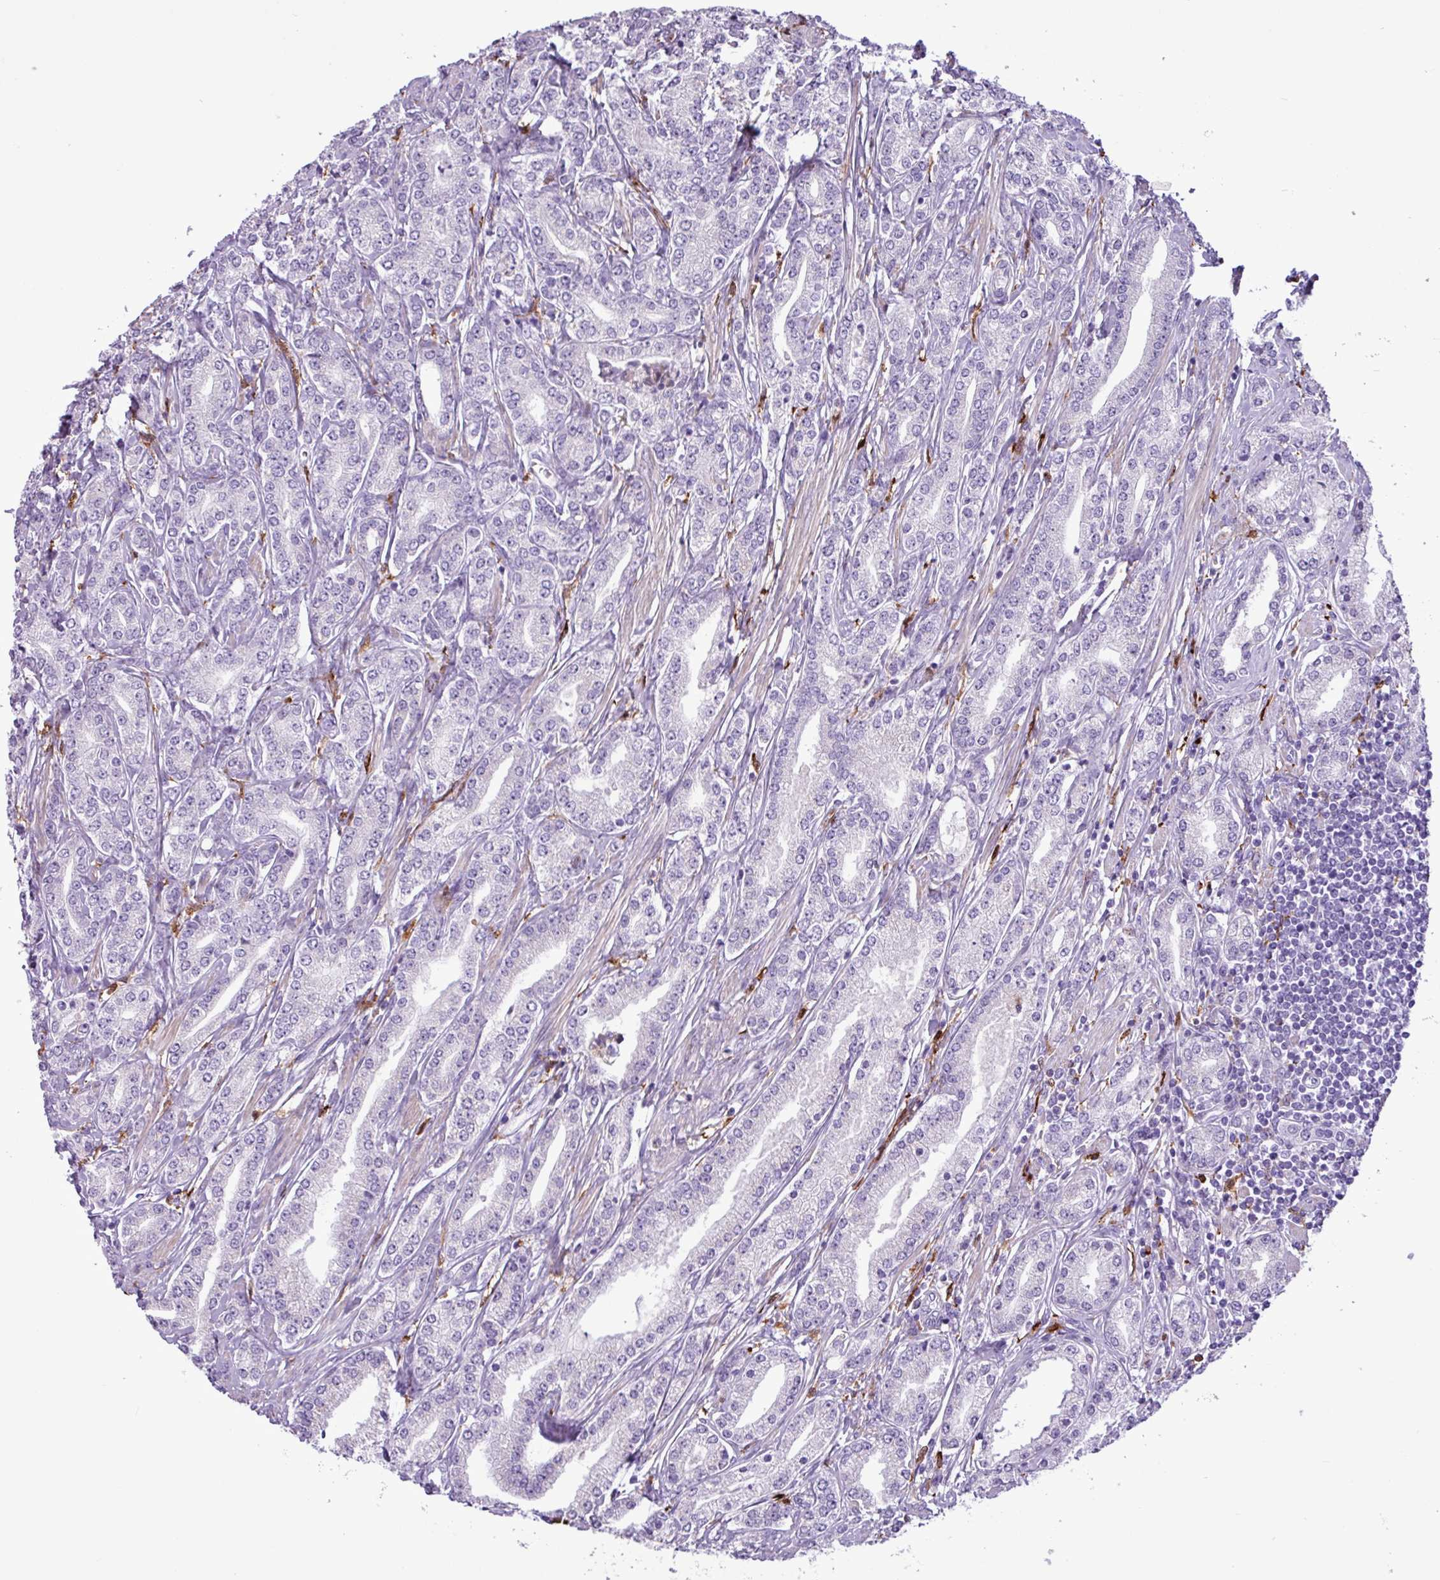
{"staining": {"intensity": "negative", "quantity": "none", "location": "none"}, "tissue": "prostate cancer", "cell_type": "Tumor cells", "image_type": "cancer", "snomed": [{"axis": "morphology", "description": "Adenocarcinoma, High grade"}, {"axis": "topography", "description": "Prostate"}], "caption": "DAB immunohistochemical staining of human prostate high-grade adenocarcinoma exhibits no significant positivity in tumor cells. (DAB (3,3'-diaminobenzidine) IHC with hematoxylin counter stain).", "gene": "TMEM200C", "patient": {"sex": "male", "age": 66}}